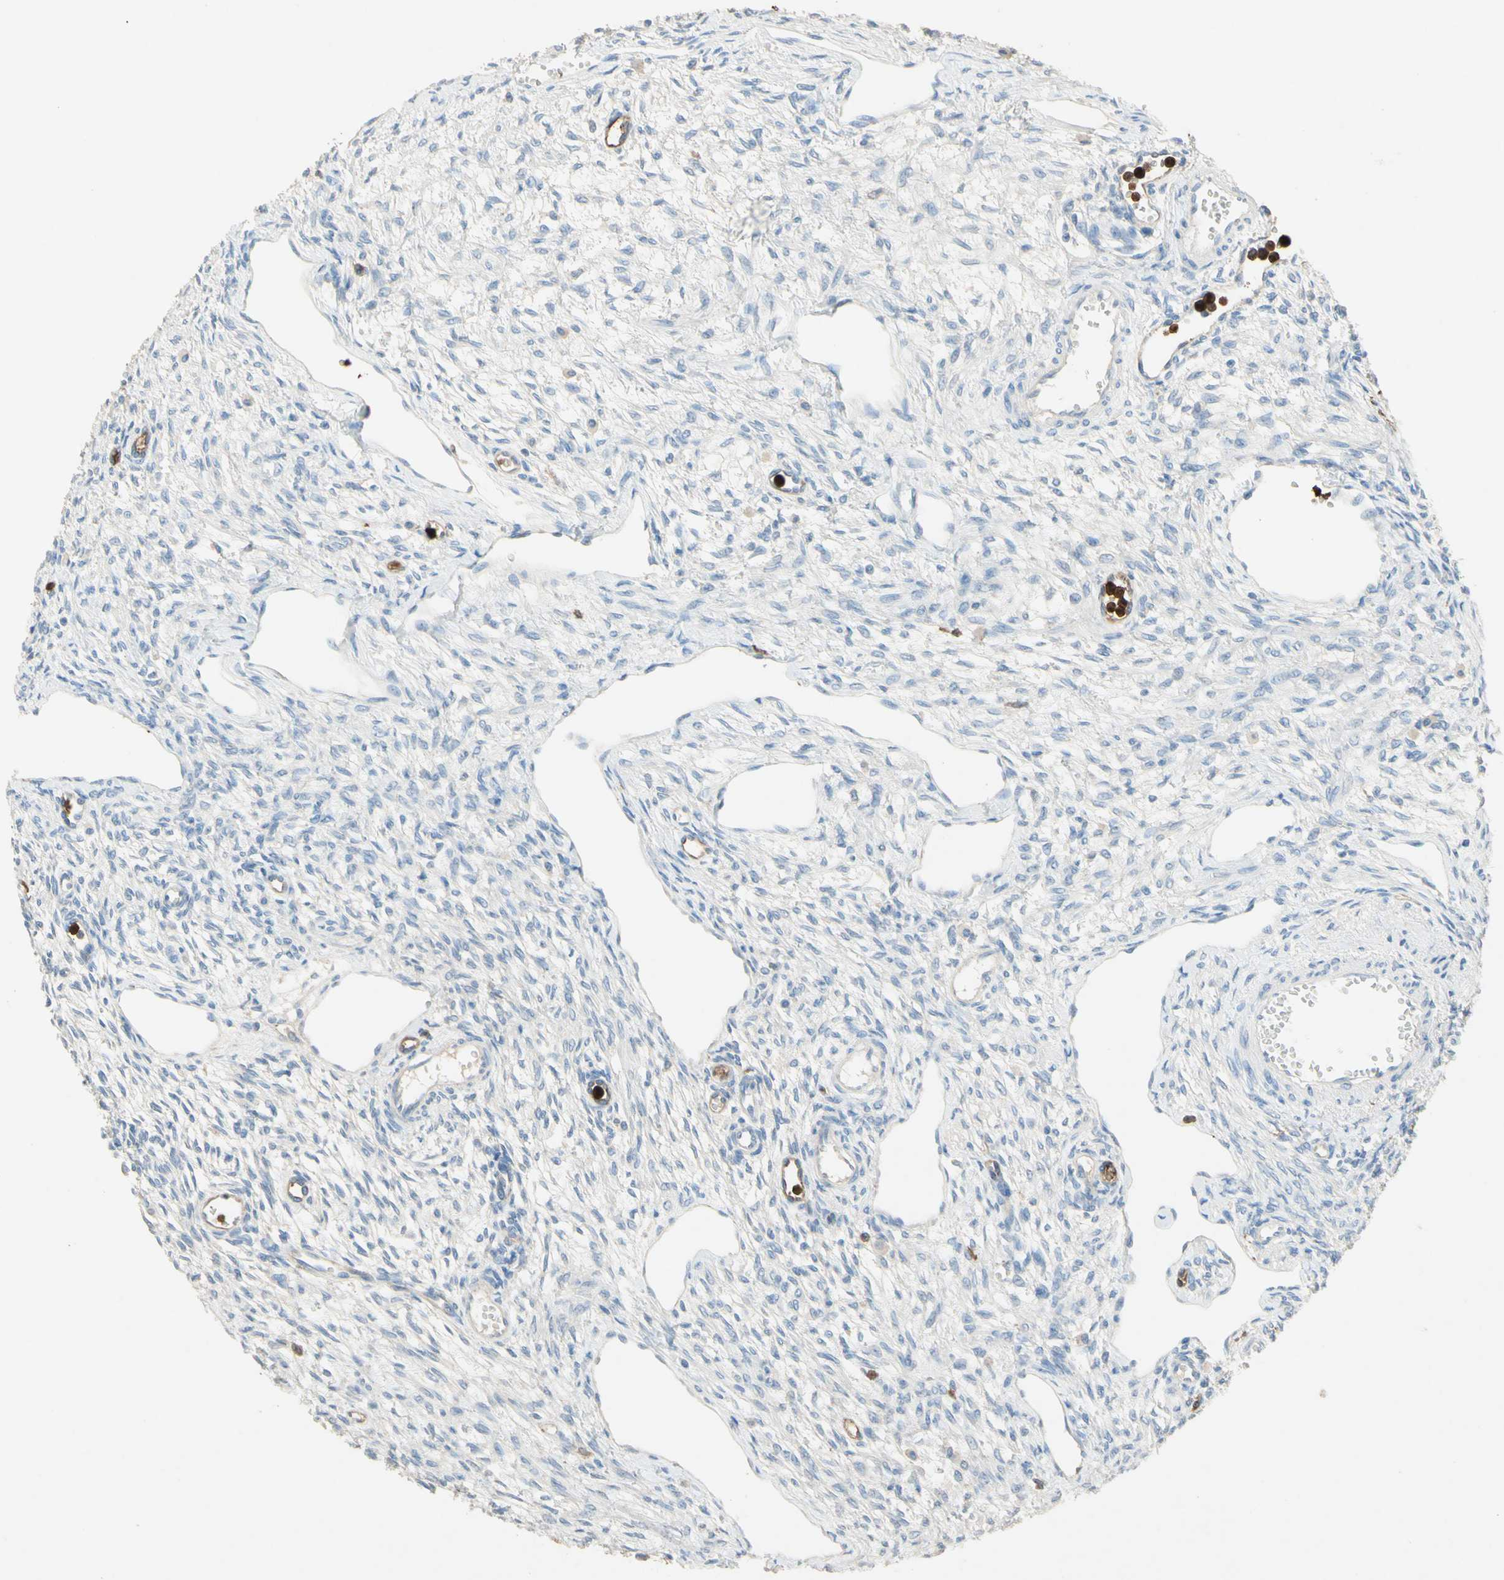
{"staining": {"intensity": "negative", "quantity": "none", "location": "none"}, "tissue": "ovary", "cell_type": "Ovarian stroma cells", "image_type": "normal", "snomed": [{"axis": "morphology", "description": "Normal tissue, NOS"}, {"axis": "topography", "description": "Ovary"}], "caption": "Immunohistochemistry of benign human ovary shows no expression in ovarian stroma cells.", "gene": "NFKBIZ", "patient": {"sex": "female", "age": 33}}